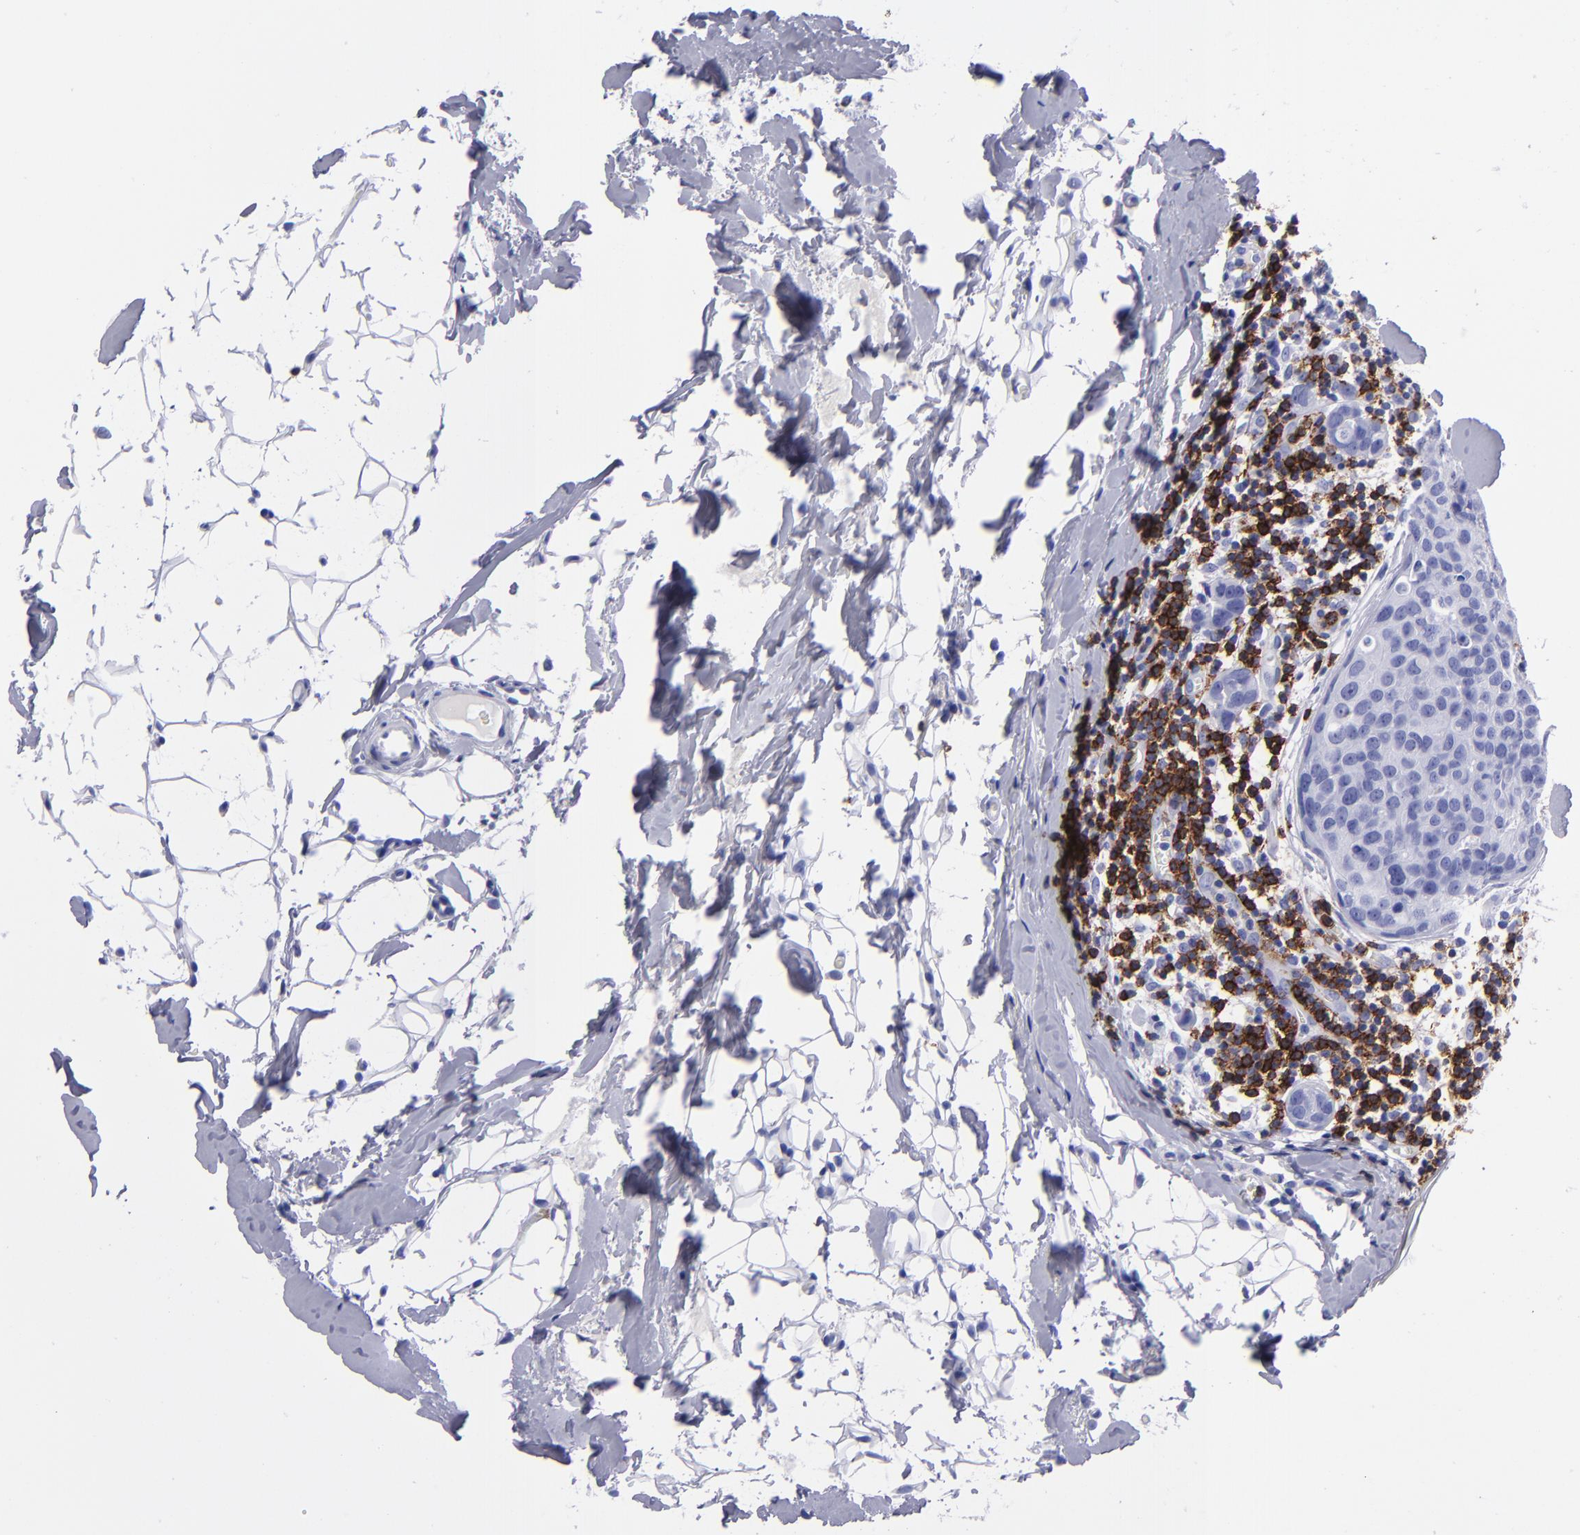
{"staining": {"intensity": "negative", "quantity": "none", "location": "none"}, "tissue": "breast cancer", "cell_type": "Tumor cells", "image_type": "cancer", "snomed": [{"axis": "morphology", "description": "Duct carcinoma"}, {"axis": "topography", "description": "Breast"}], "caption": "A high-resolution image shows immunohistochemistry staining of breast infiltrating ductal carcinoma, which displays no significant positivity in tumor cells.", "gene": "CD6", "patient": {"sex": "female", "age": 24}}